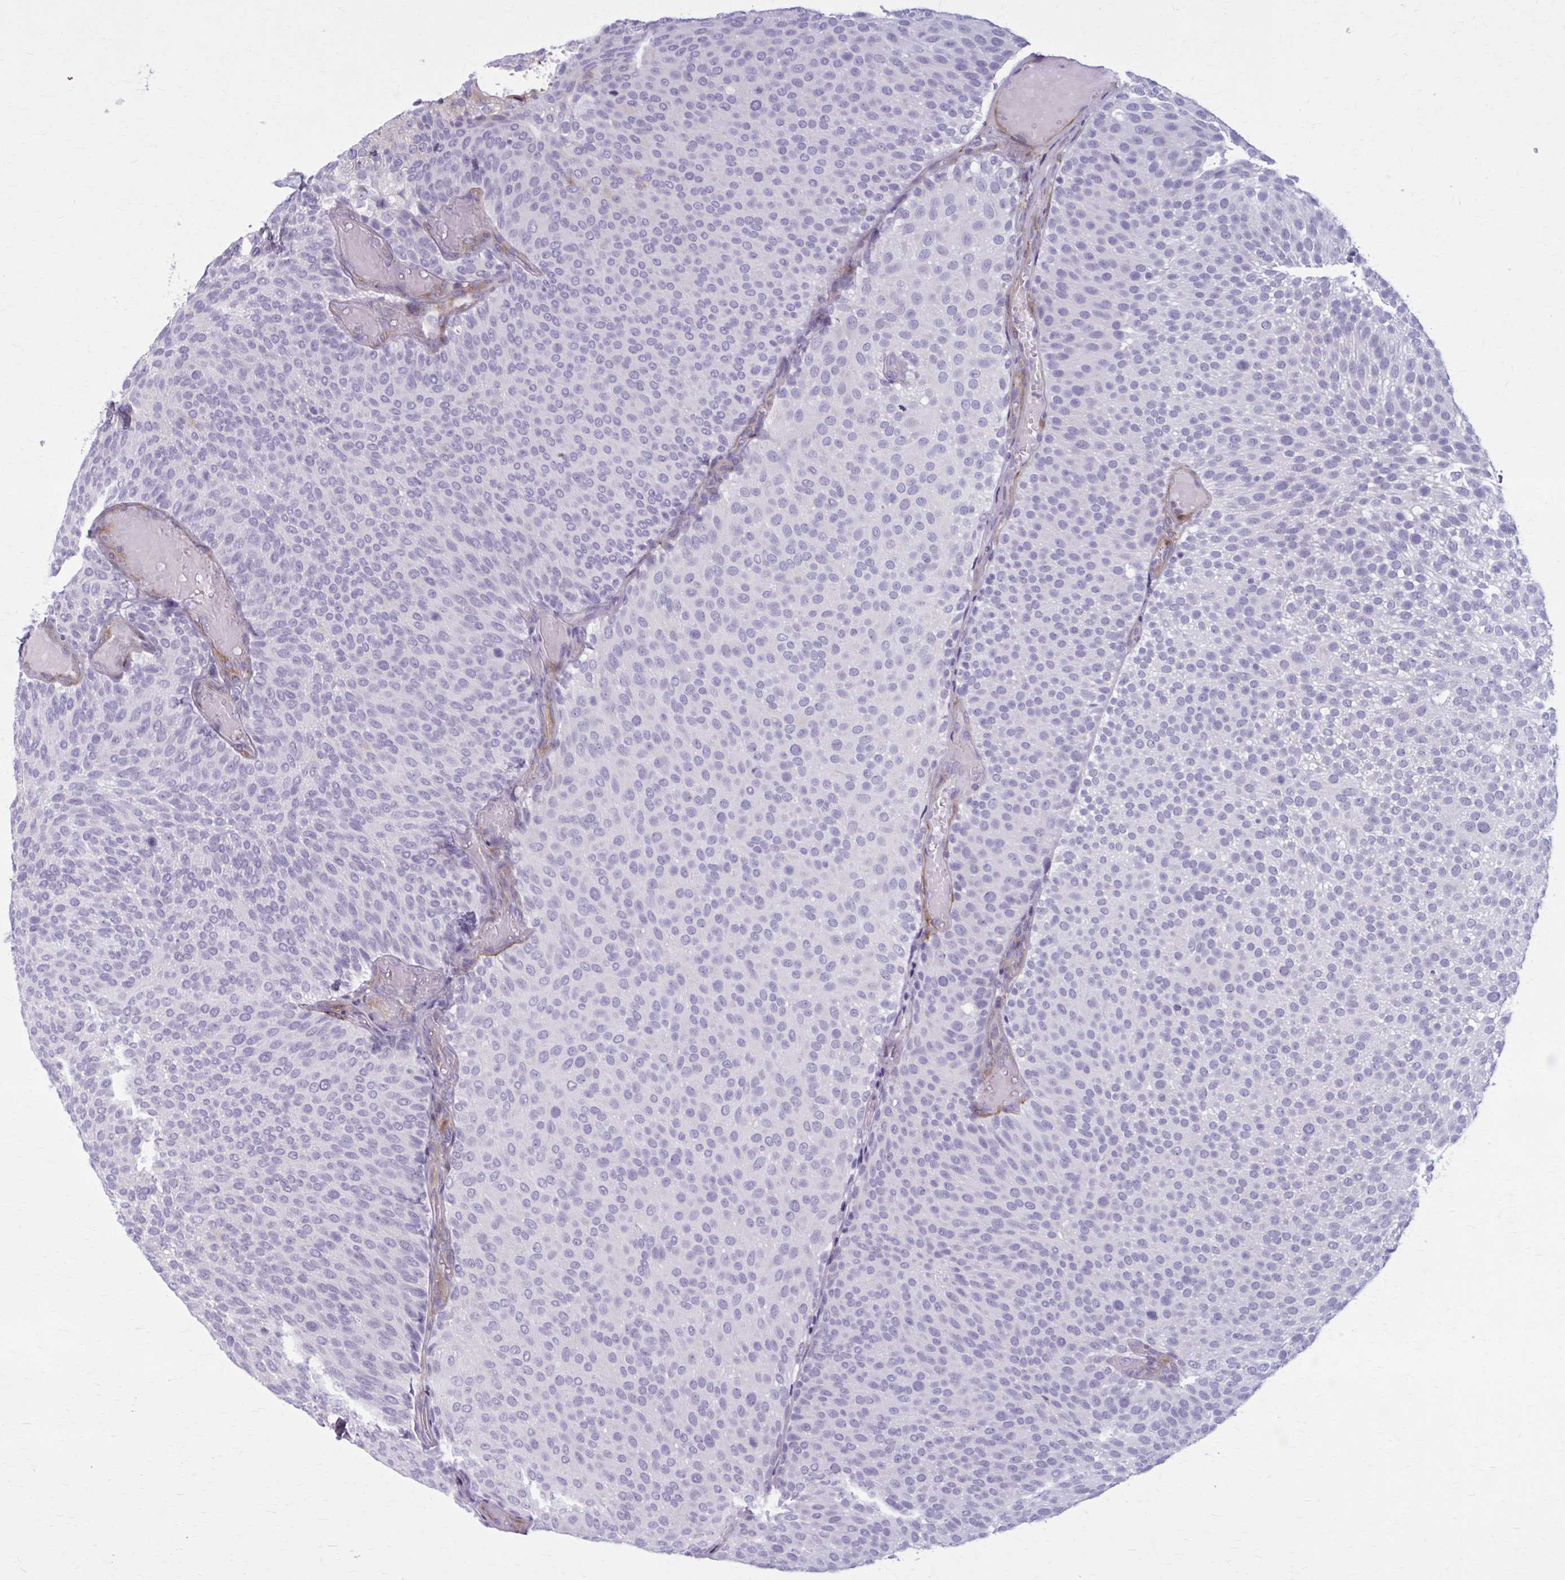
{"staining": {"intensity": "negative", "quantity": "none", "location": "none"}, "tissue": "urothelial cancer", "cell_type": "Tumor cells", "image_type": "cancer", "snomed": [{"axis": "morphology", "description": "Urothelial carcinoma, Low grade"}, {"axis": "topography", "description": "Urinary bladder"}], "caption": "This image is of low-grade urothelial carcinoma stained with immunohistochemistry (IHC) to label a protein in brown with the nuclei are counter-stained blue. There is no expression in tumor cells. Nuclei are stained in blue.", "gene": "AKAP12", "patient": {"sex": "male", "age": 78}}